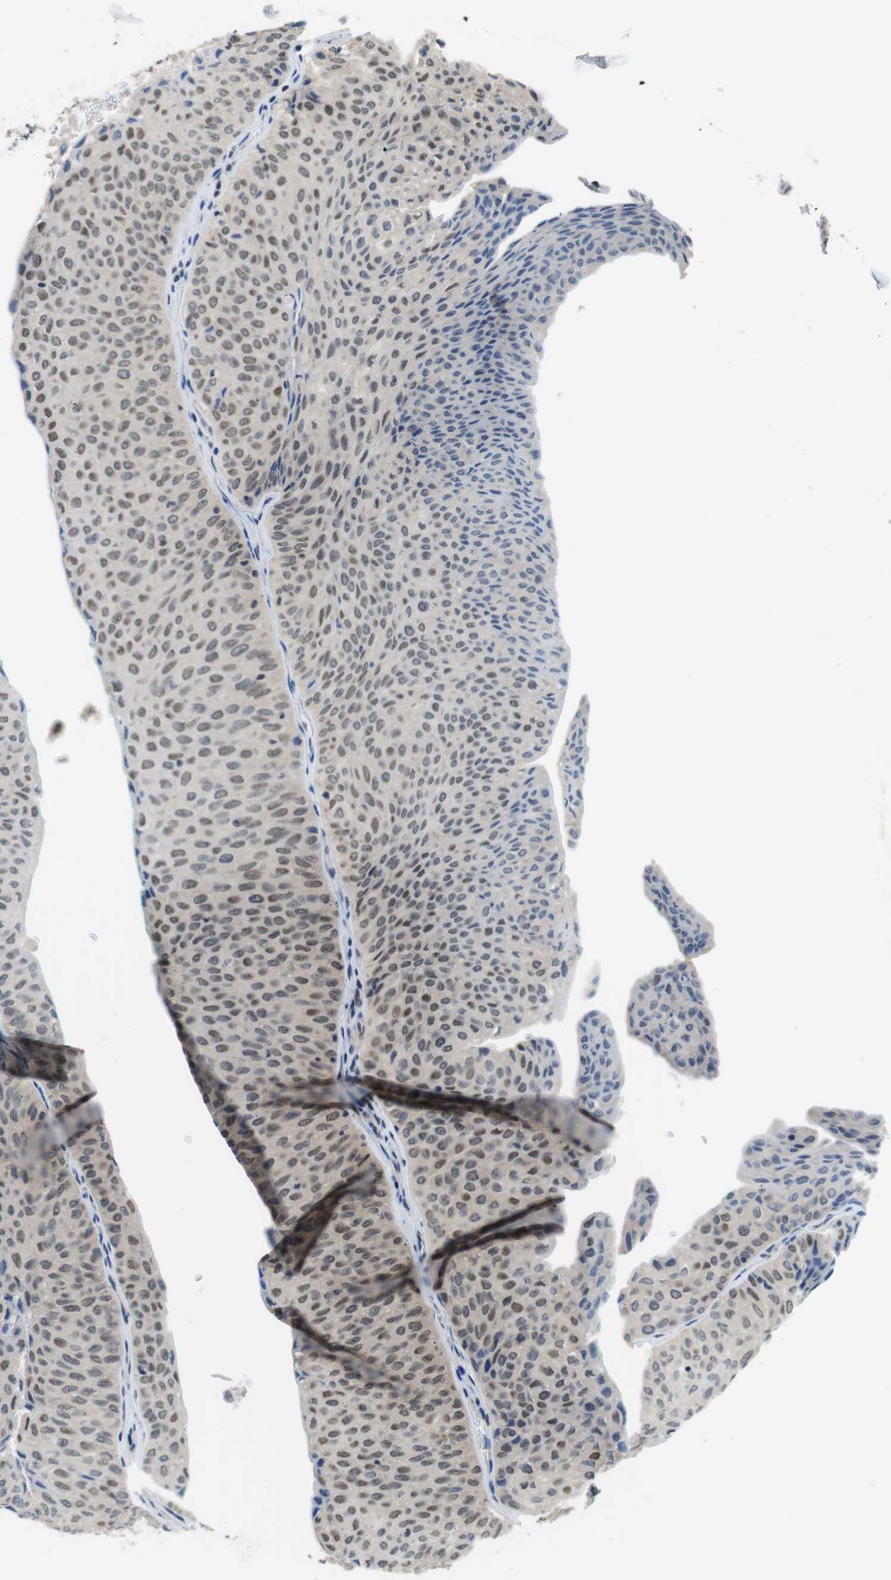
{"staining": {"intensity": "weak", "quantity": "25%-75%", "location": "nuclear"}, "tissue": "urothelial cancer", "cell_type": "Tumor cells", "image_type": "cancer", "snomed": [{"axis": "morphology", "description": "Urothelial carcinoma, Low grade"}, {"axis": "topography", "description": "Urinary bladder"}], "caption": "Urothelial carcinoma (low-grade) stained with DAB (3,3'-diaminobenzidine) immunohistochemistry (IHC) shows low levels of weak nuclear positivity in about 25%-75% of tumor cells. Nuclei are stained in blue.", "gene": "NEK4", "patient": {"sex": "male", "age": 78}}